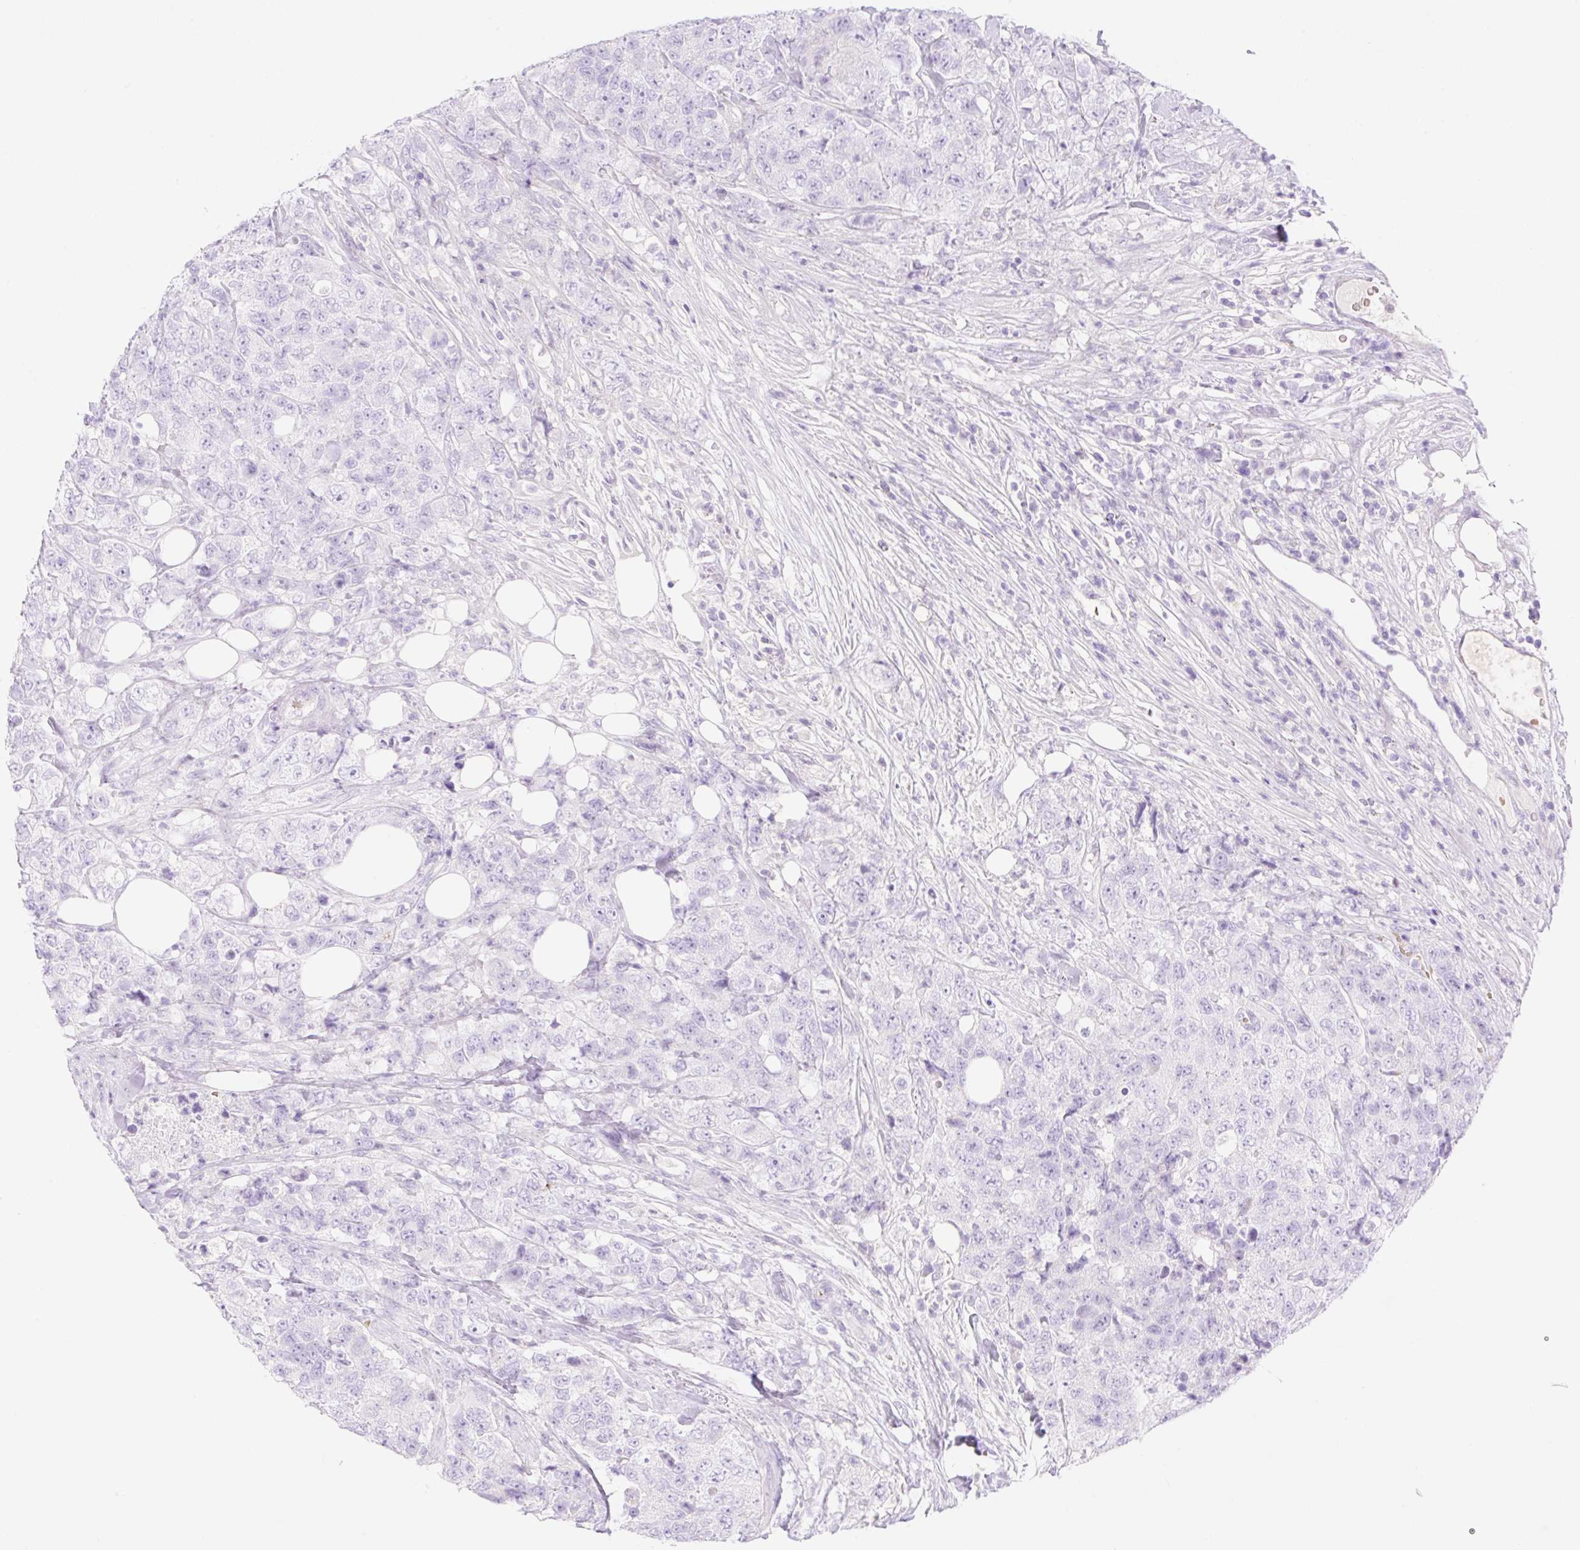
{"staining": {"intensity": "negative", "quantity": "none", "location": "none"}, "tissue": "urothelial cancer", "cell_type": "Tumor cells", "image_type": "cancer", "snomed": [{"axis": "morphology", "description": "Urothelial carcinoma, High grade"}, {"axis": "topography", "description": "Urinary bladder"}], "caption": "Photomicrograph shows no protein positivity in tumor cells of urothelial cancer tissue.", "gene": "CDX1", "patient": {"sex": "female", "age": 78}}